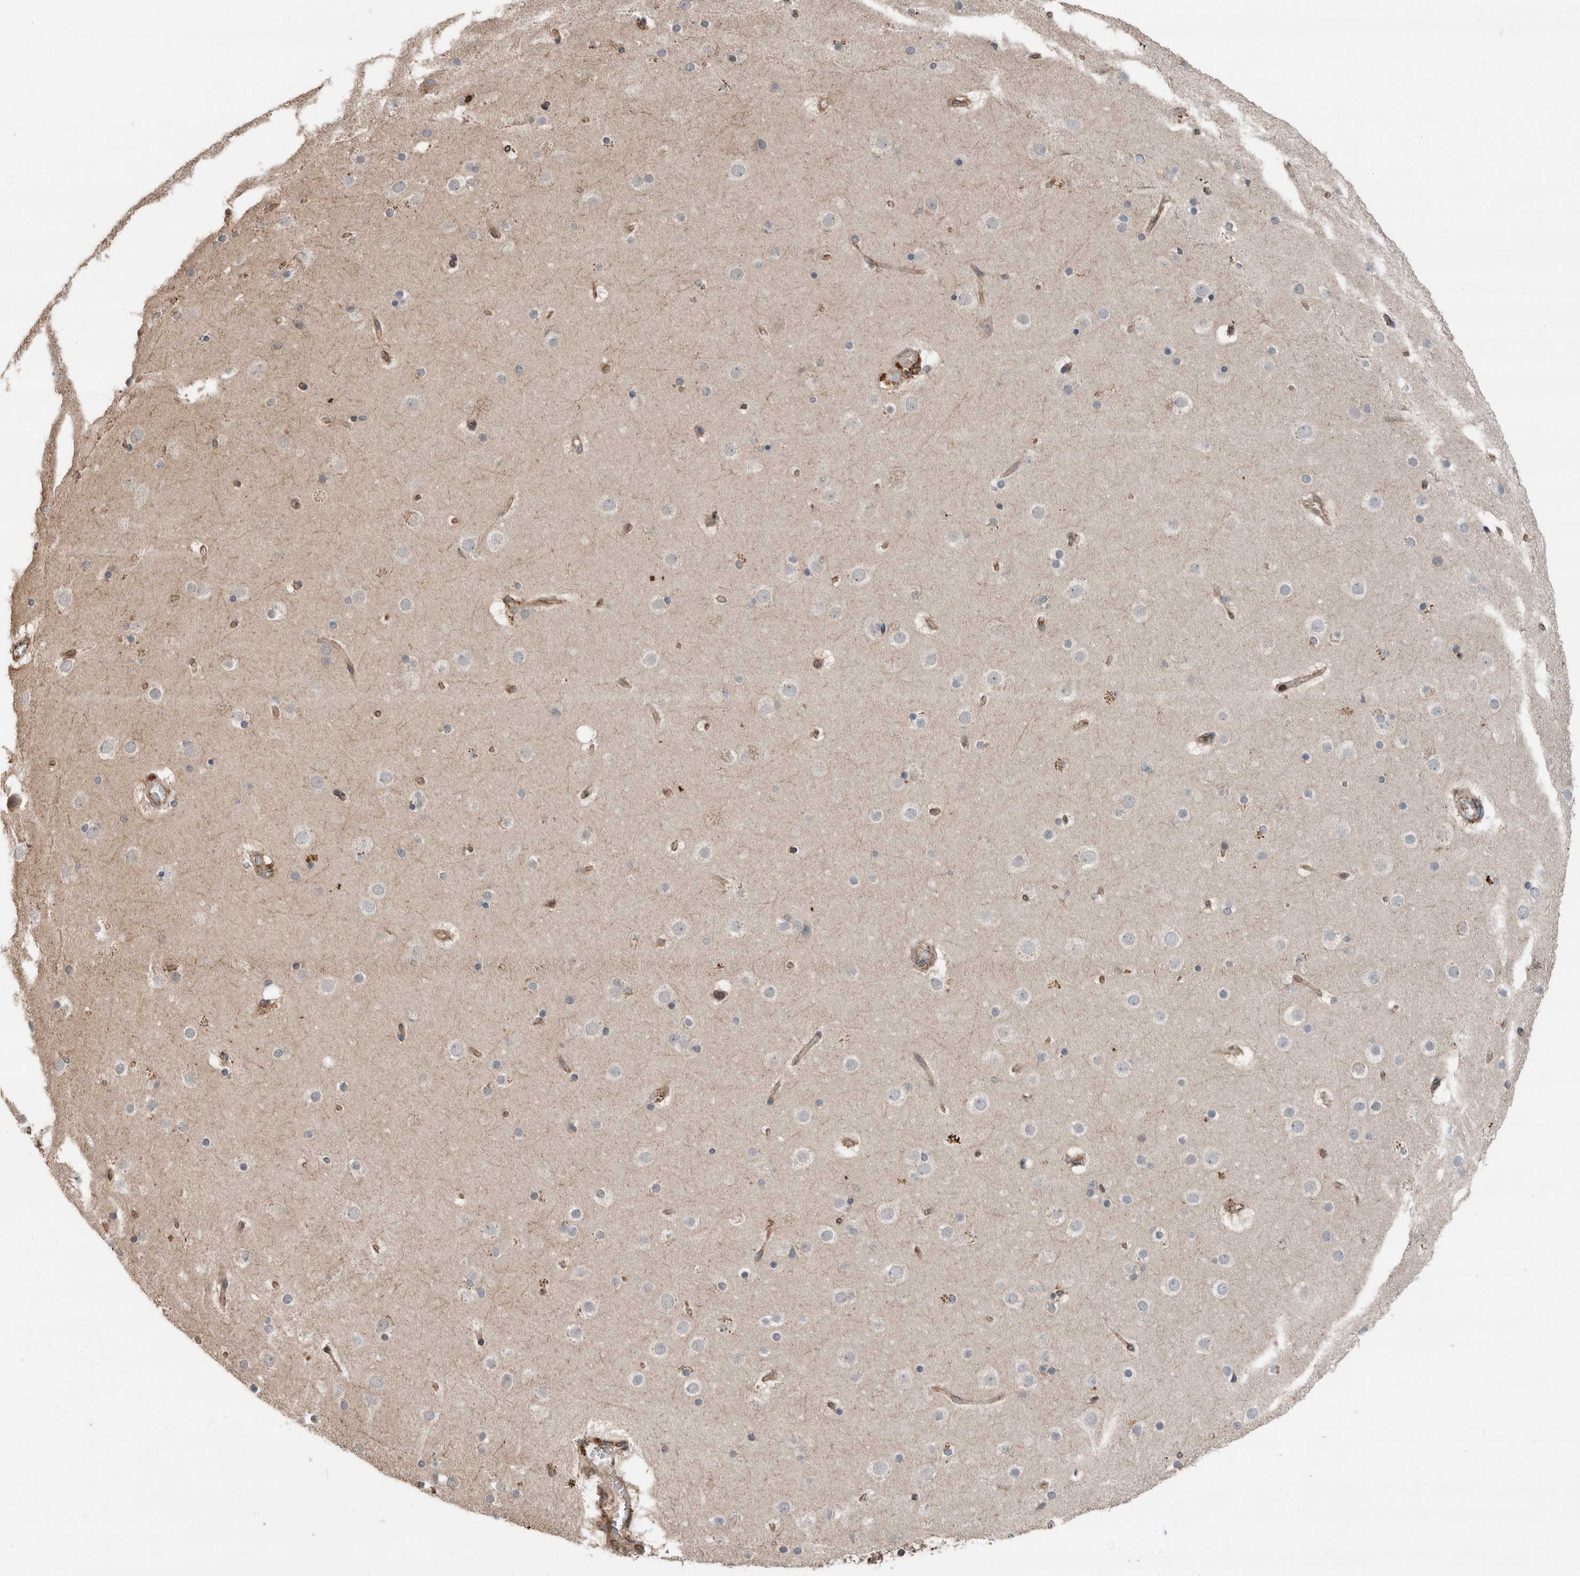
{"staining": {"intensity": "moderate", "quantity": "<25%", "location": "cytoplasmic/membranous"}, "tissue": "cerebral cortex", "cell_type": "Endothelial cells", "image_type": "normal", "snomed": [{"axis": "morphology", "description": "Normal tissue, NOS"}, {"axis": "topography", "description": "Cerebral cortex"}], "caption": "Immunohistochemical staining of unremarkable cerebral cortex reveals moderate cytoplasmic/membranous protein expression in about <25% of endothelial cells. Immunohistochemistry stains the protein of interest in brown and the nuclei are stained blue.", "gene": "ERAP2", "patient": {"sex": "male", "age": 57}}